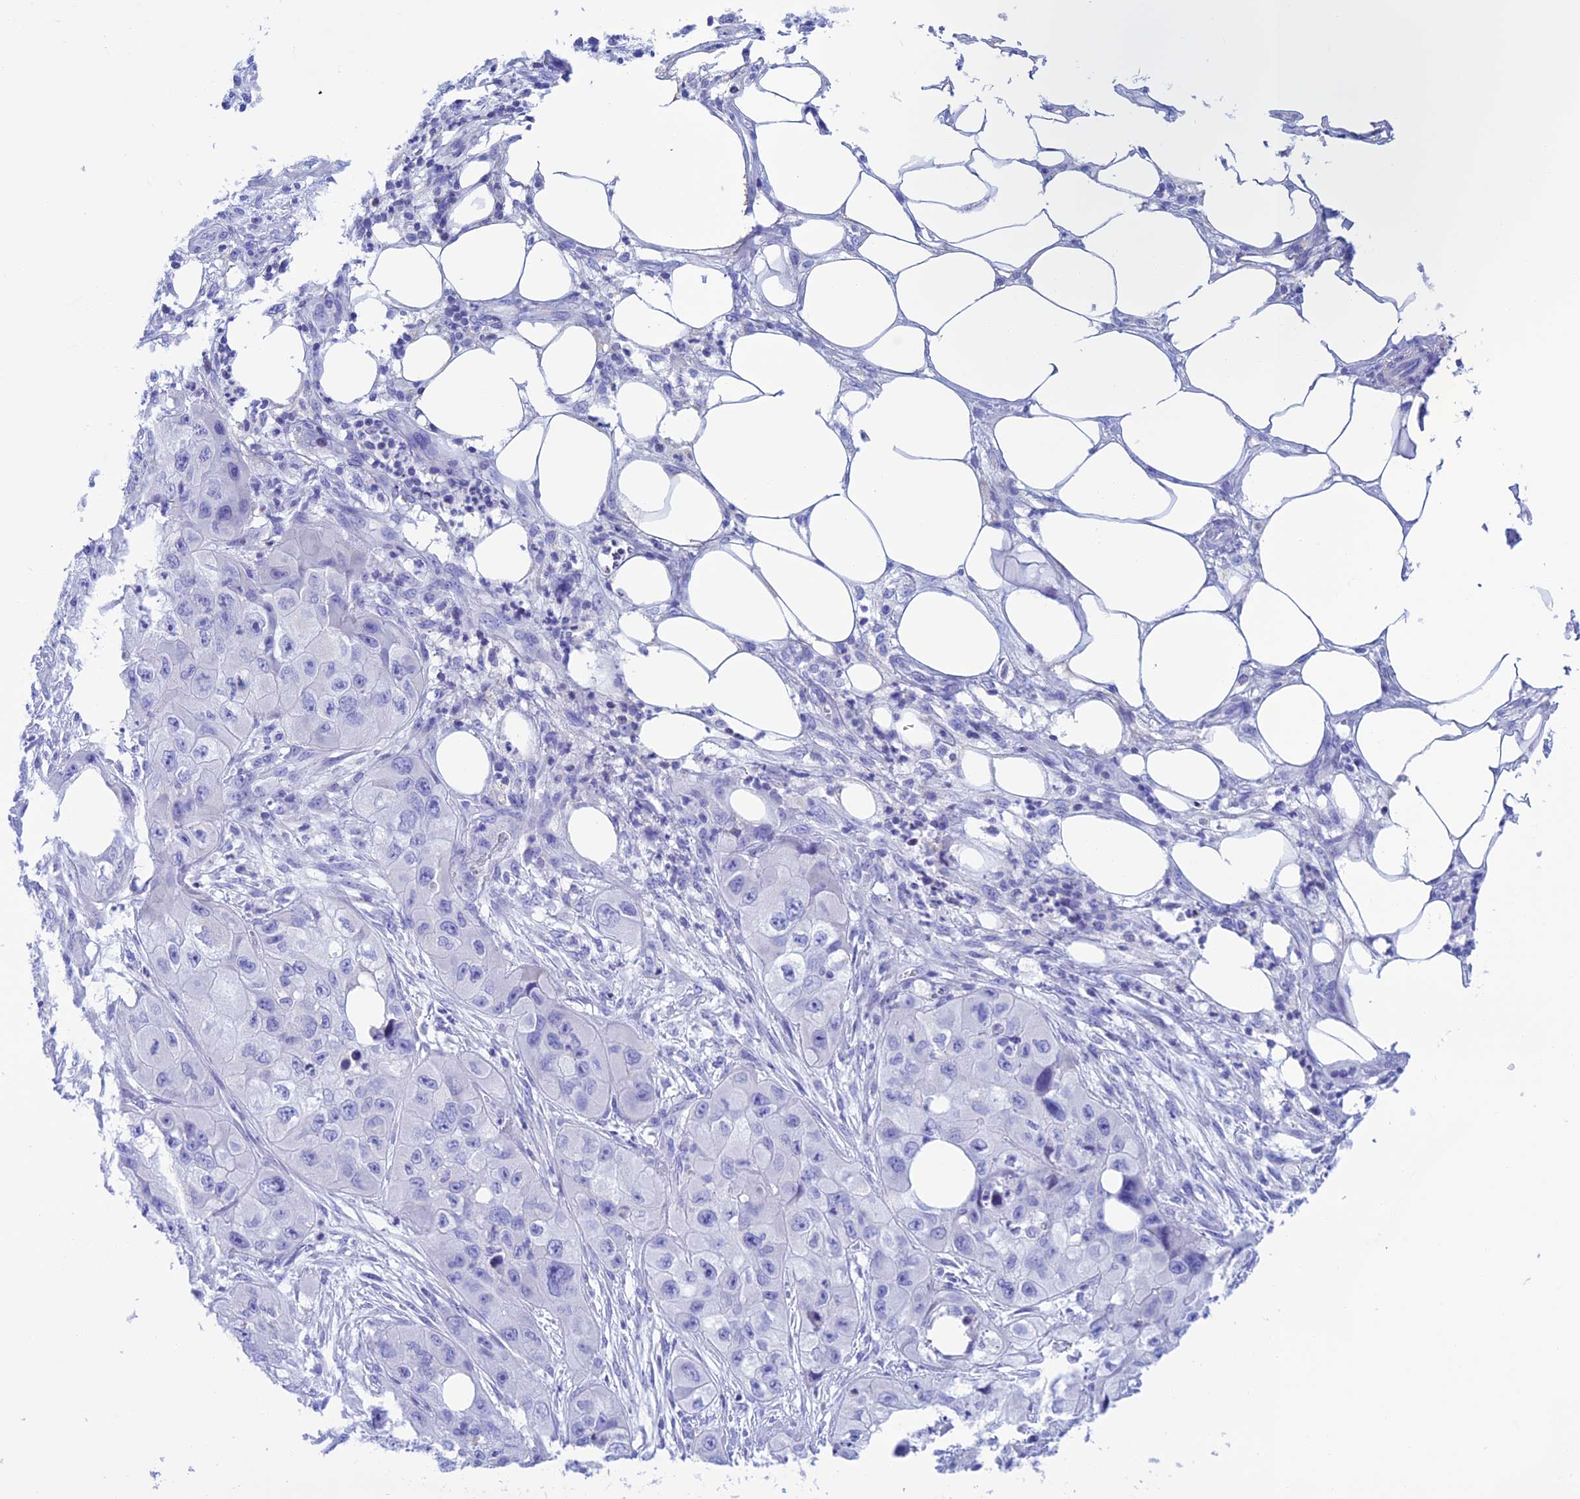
{"staining": {"intensity": "negative", "quantity": "none", "location": "none"}, "tissue": "skin cancer", "cell_type": "Tumor cells", "image_type": "cancer", "snomed": [{"axis": "morphology", "description": "Squamous cell carcinoma, NOS"}, {"axis": "topography", "description": "Skin"}, {"axis": "topography", "description": "Subcutis"}], "caption": "The micrograph shows no staining of tumor cells in skin cancer.", "gene": "NXPE4", "patient": {"sex": "male", "age": 73}}